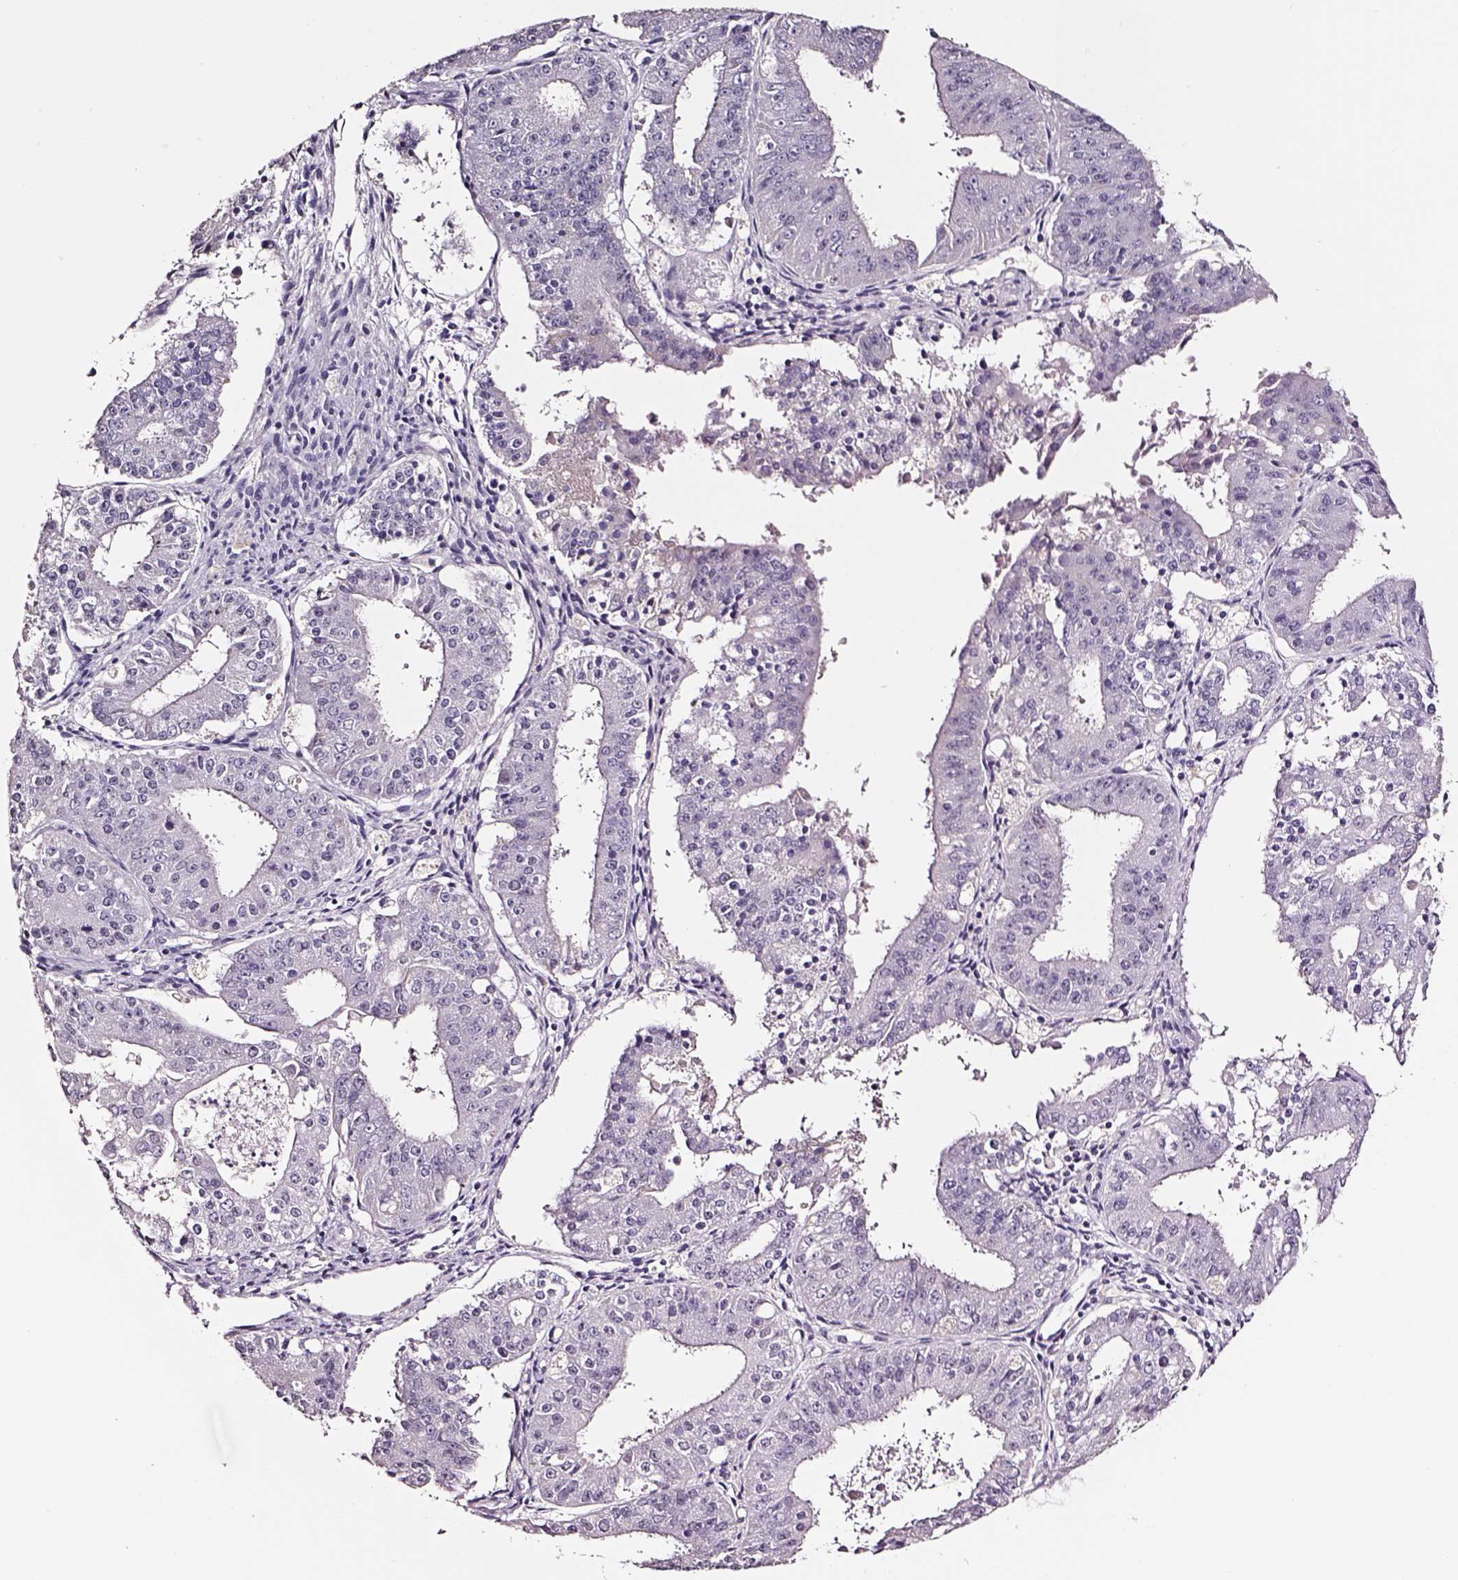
{"staining": {"intensity": "negative", "quantity": "none", "location": "none"}, "tissue": "ovarian cancer", "cell_type": "Tumor cells", "image_type": "cancer", "snomed": [{"axis": "morphology", "description": "Carcinoma, endometroid"}, {"axis": "topography", "description": "Ovary"}], "caption": "This is a photomicrograph of immunohistochemistry (IHC) staining of ovarian cancer (endometroid carcinoma), which shows no staining in tumor cells. (DAB IHC, high magnification).", "gene": "SMIM17", "patient": {"sex": "female", "age": 42}}